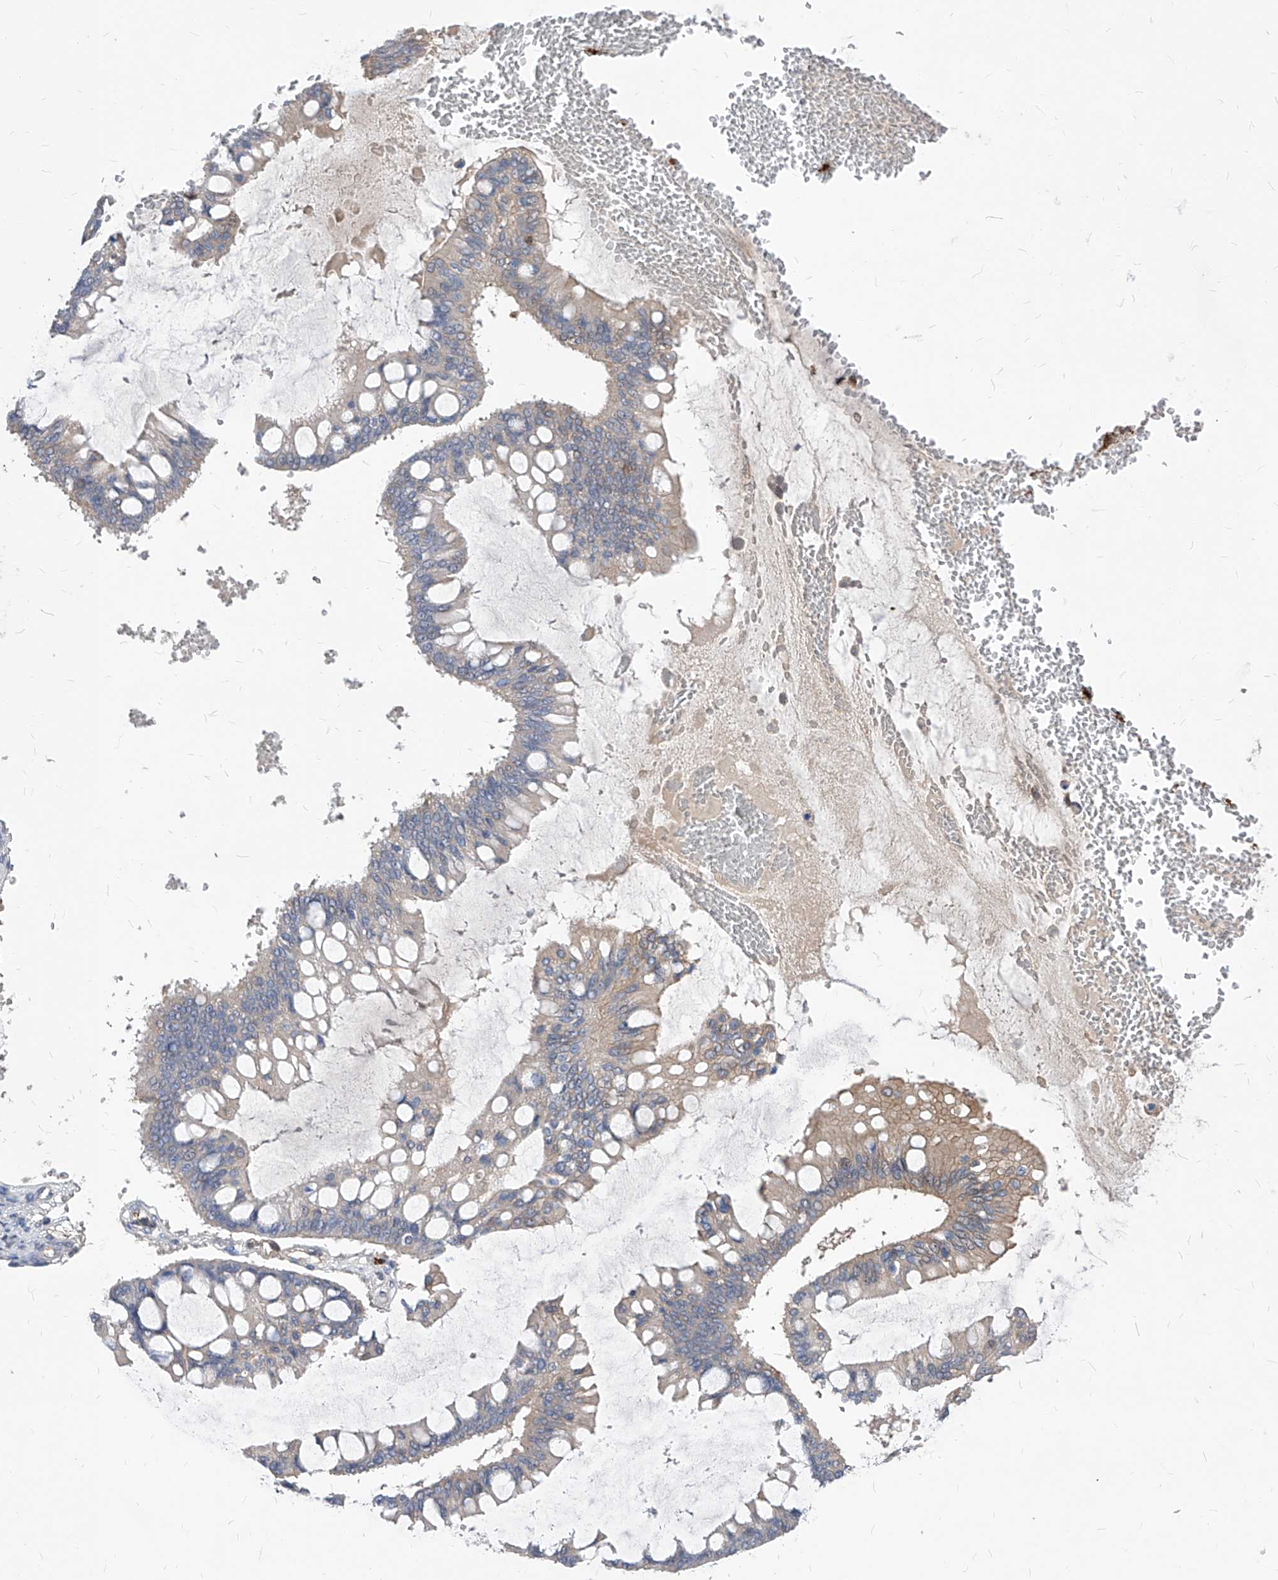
{"staining": {"intensity": "weak", "quantity": "<25%", "location": "cytoplasmic/membranous"}, "tissue": "ovarian cancer", "cell_type": "Tumor cells", "image_type": "cancer", "snomed": [{"axis": "morphology", "description": "Cystadenocarcinoma, mucinous, NOS"}, {"axis": "topography", "description": "Ovary"}], "caption": "This is an immunohistochemistry (IHC) photomicrograph of human ovarian mucinous cystadenocarcinoma. There is no staining in tumor cells.", "gene": "ABRACL", "patient": {"sex": "female", "age": 73}}